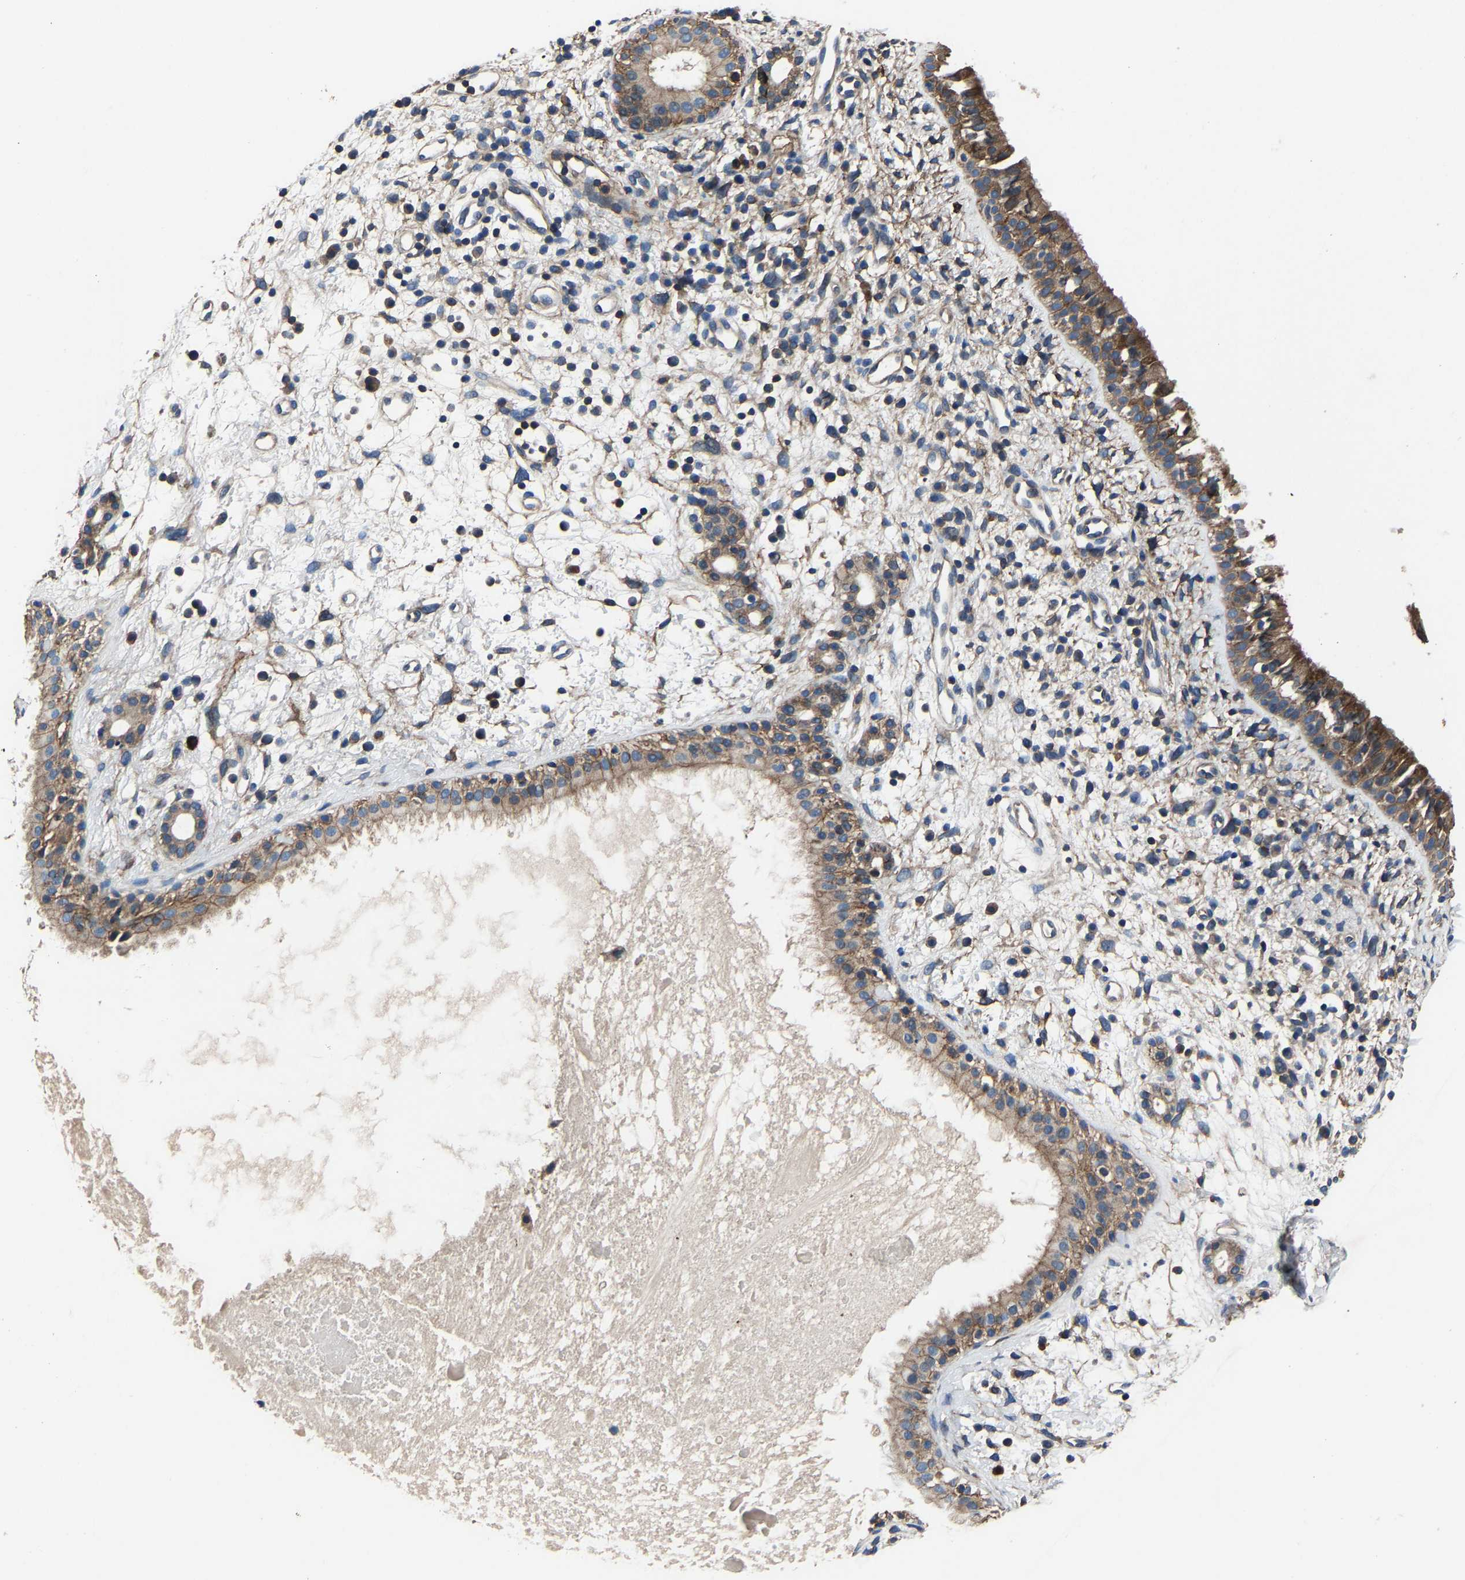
{"staining": {"intensity": "moderate", "quantity": ">75%", "location": "cytoplasmic/membranous"}, "tissue": "nasopharynx", "cell_type": "Respiratory epithelial cells", "image_type": "normal", "snomed": [{"axis": "morphology", "description": "Normal tissue, NOS"}, {"axis": "topography", "description": "Nasopharynx"}], "caption": "High-magnification brightfield microscopy of normal nasopharynx stained with DAB (brown) and counterstained with hematoxylin (blue). respiratory epithelial cells exhibit moderate cytoplasmic/membranous positivity is appreciated in about>75% of cells.", "gene": "KIAA1958", "patient": {"sex": "male", "age": 22}}